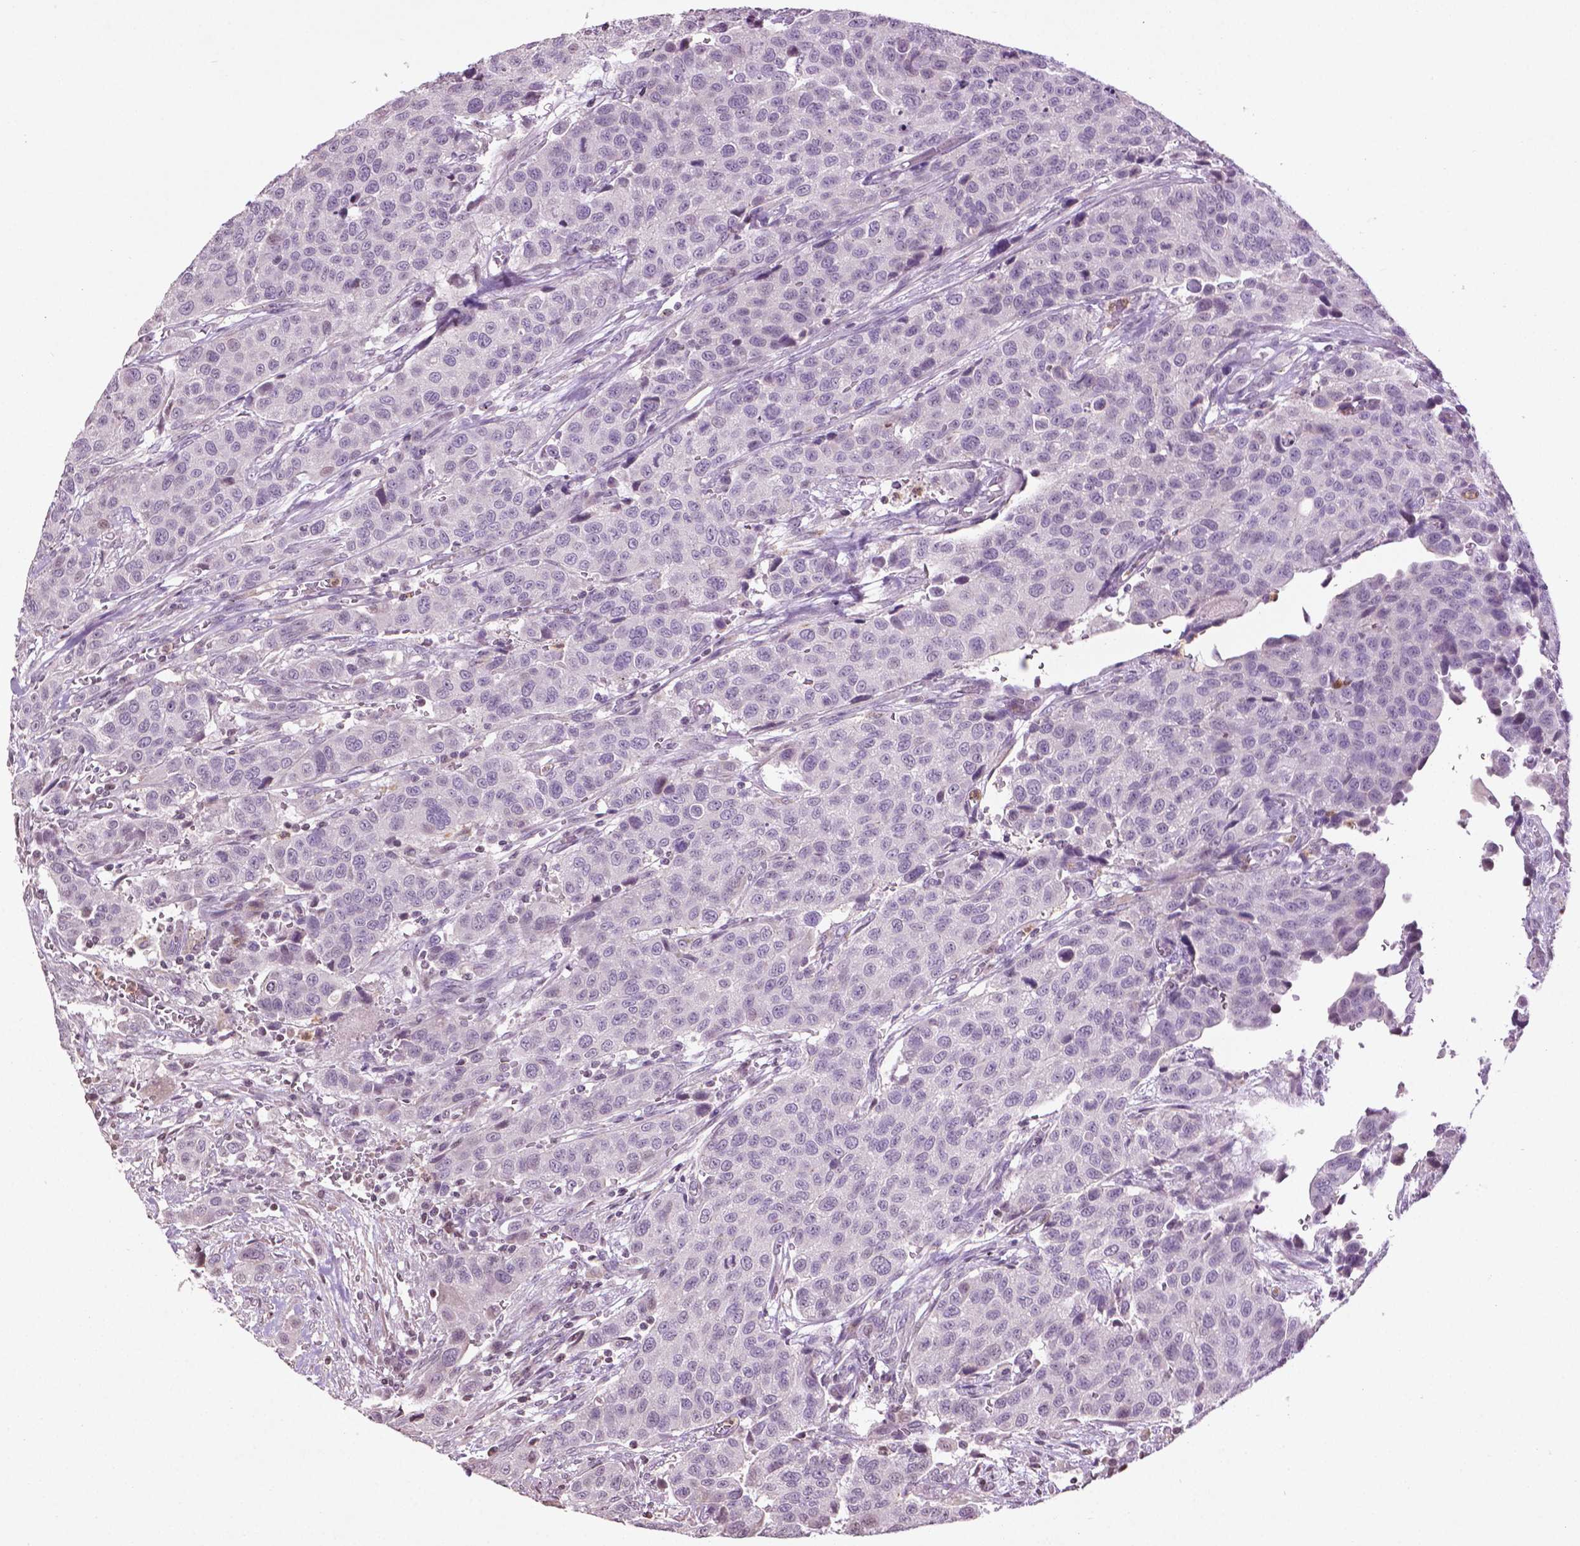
{"staining": {"intensity": "negative", "quantity": "none", "location": "none"}, "tissue": "urothelial cancer", "cell_type": "Tumor cells", "image_type": "cancer", "snomed": [{"axis": "morphology", "description": "Urothelial carcinoma, High grade"}, {"axis": "topography", "description": "Urinary bladder"}], "caption": "A micrograph of human high-grade urothelial carcinoma is negative for staining in tumor cells. (DAB immunohistochemistry (IHC) visualized using brightfield microscopy, high magnification).", "gene": "NTNG2", "patient": {"sex": "female", "age": 58}}